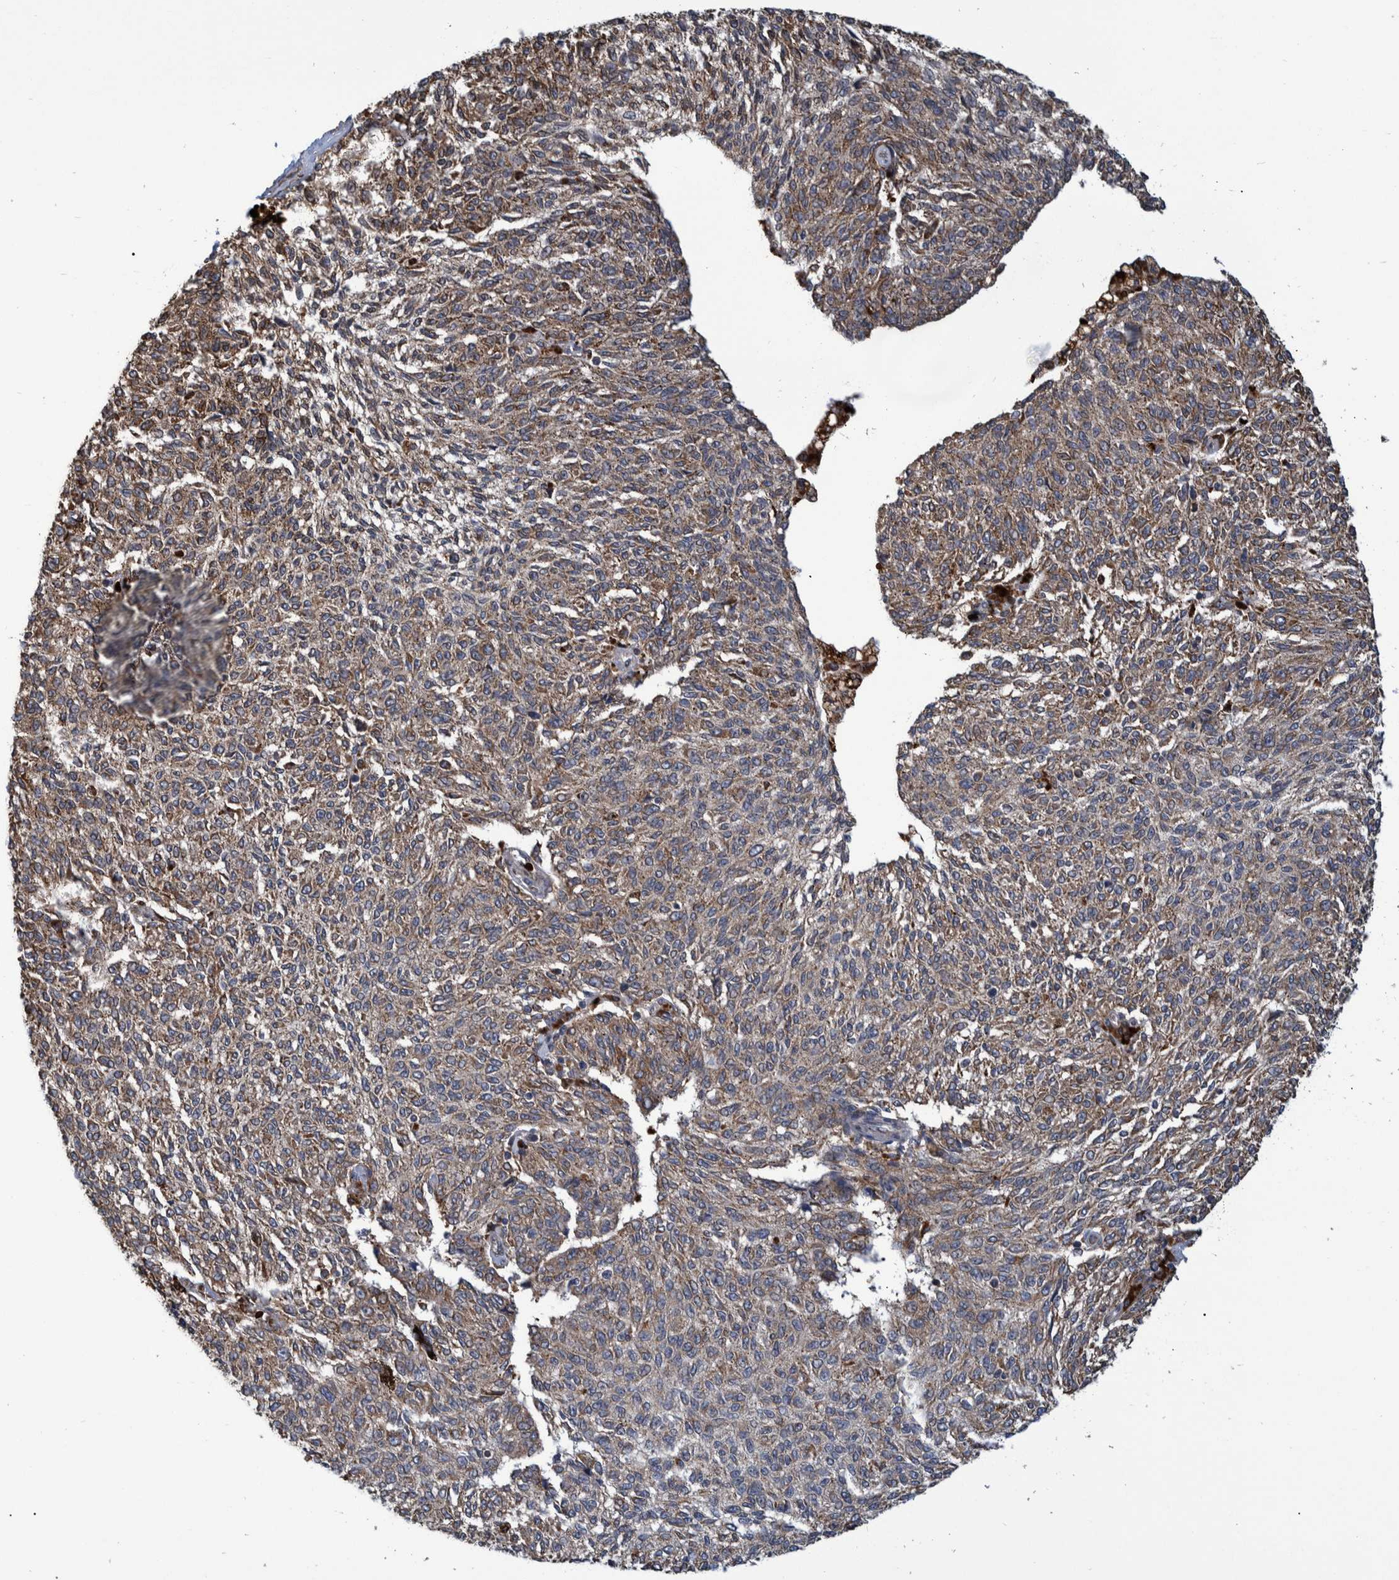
{"staining": {"intensity": "weak", "quantity": ">75%", "location": "cytoplasmic/membranous"}, "tissue": "melanoma", "cell_type": "Tumor cells", "image_type": "cancer", "snomed": [{"axis": "morphology", "description": "Malignant melanoma, NOS"}, {"axis": "topography", "description": "Skin"}], "caption": "Human melanoma stained with a brown dye demonstrates weak cytoplasmic/membranous positive positivity in about >75% of tumor cells.", "gene": "SPAG5", "patient": {"sex": "female", "age": 72}}